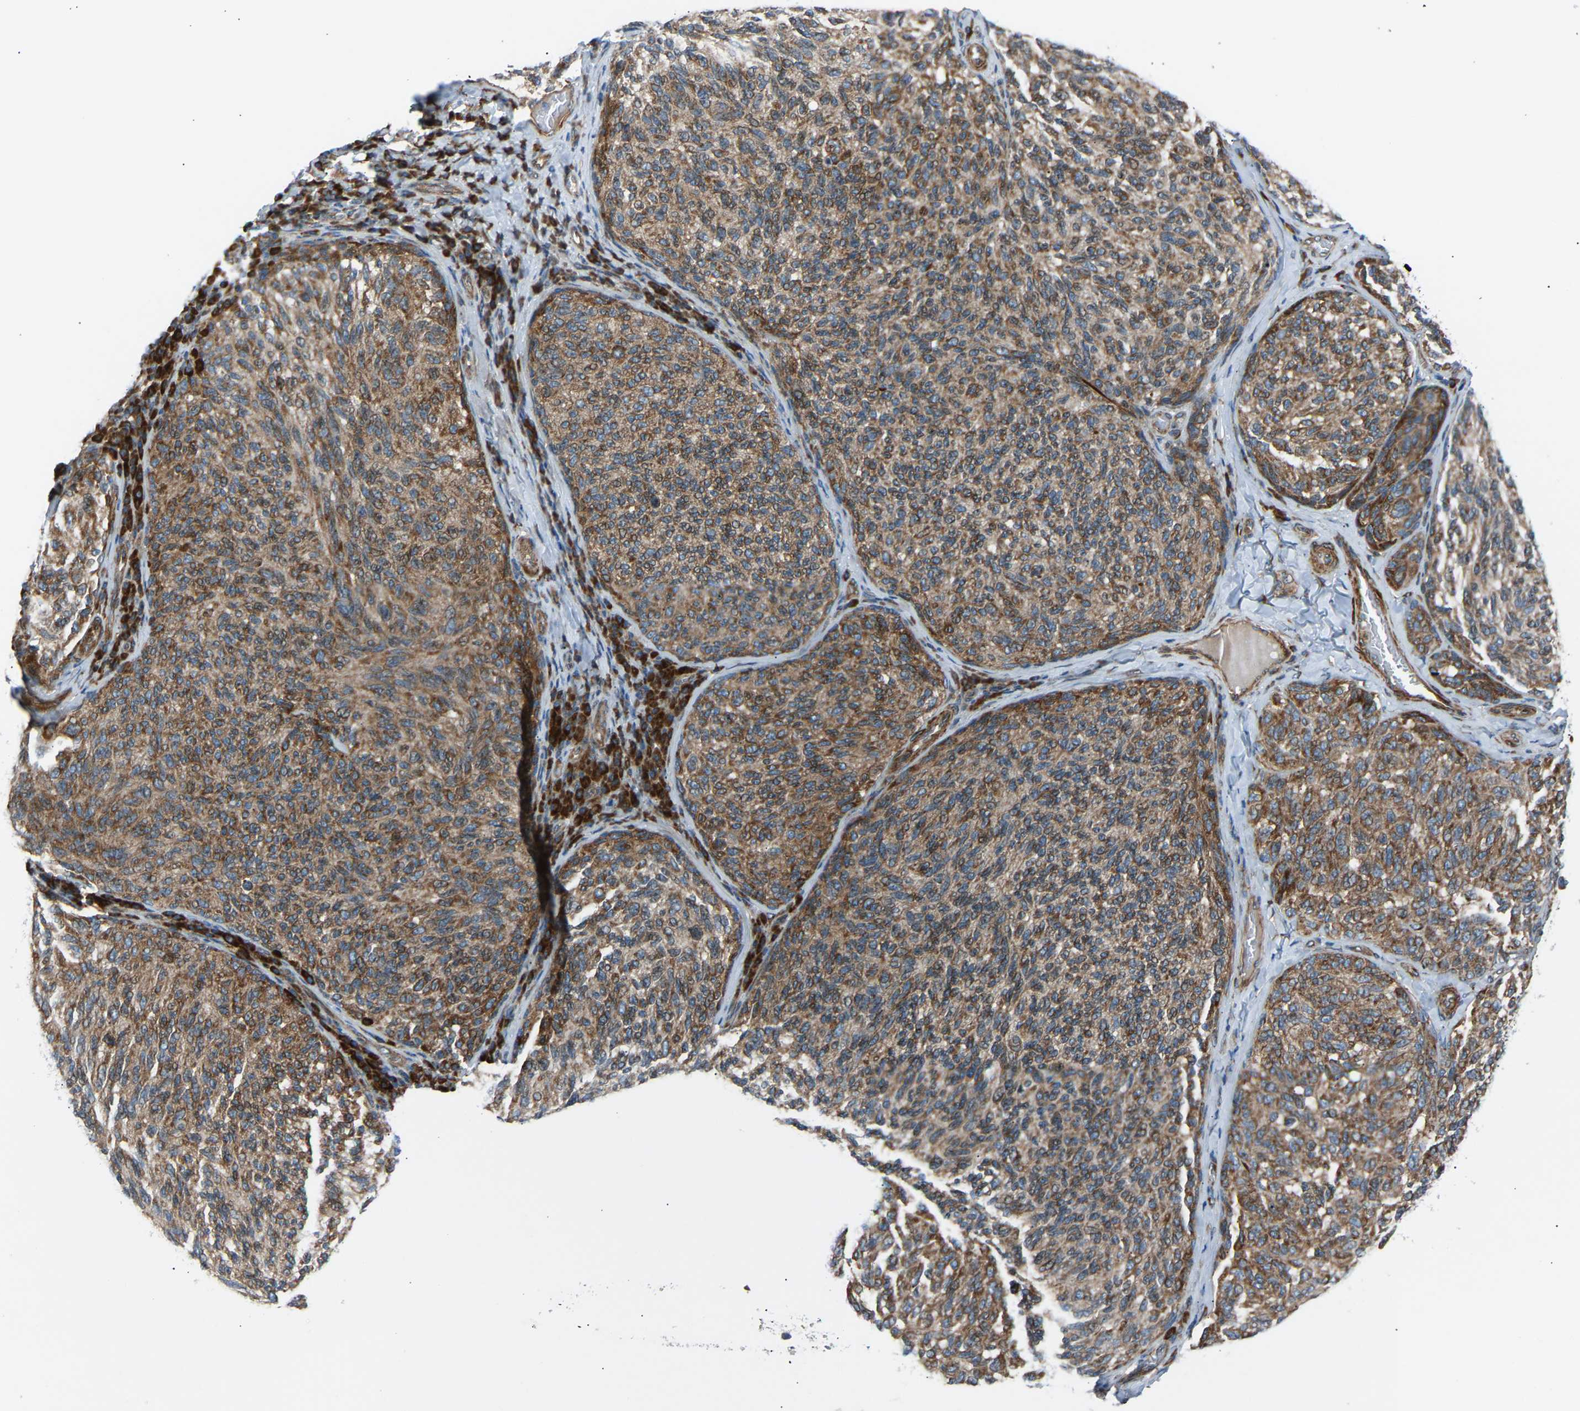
{"staining": {"intensity": "moderate", "quantity": ">75%", "location": "cytoplasmic/membranous"}, "tissue": "melanoma", "cell_type": "Tumor cells", "image_type": "cancer", "snomed": [{"axis": "morphology", "description": "Malignant melanoma, NOS"}, {"axis": "topography", "description": "Skin"}], "caption": "Moderate cytoplasmic/membranous positivity for a protein is seen in approximately >75% of tumor cells of melanoma using immunohistochemistry (IHC).", "gene": "VPS41", "patient": {"sex": "female", "age": 73}}